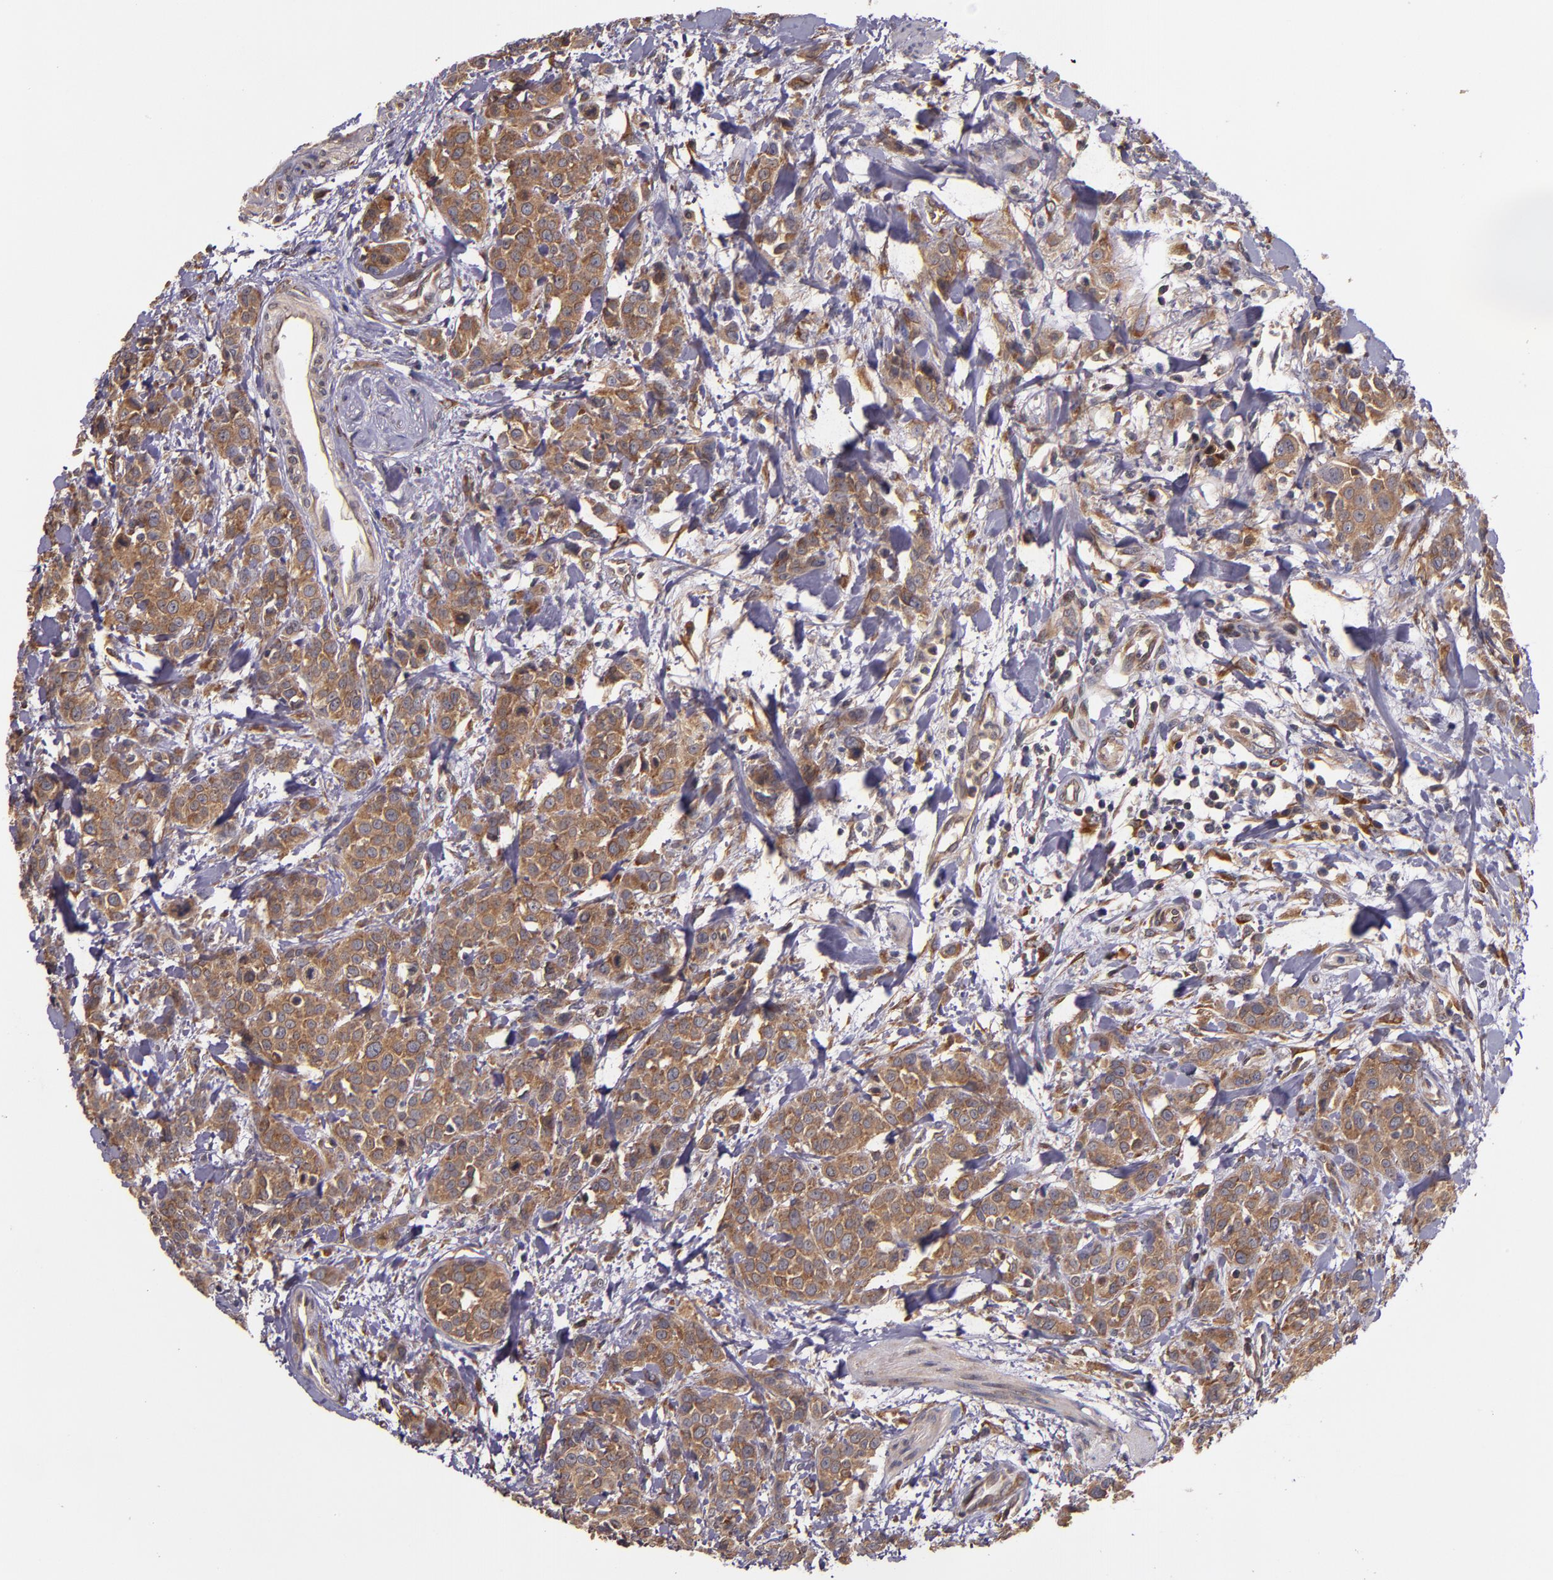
{"staining": {"intensity": "moderate", "quantity": ">75%", "location": "cytoplasmic/membranous"}, "tissue": "urothelial cancer", "cell_type": "Tumor cells", "image_type": "cancer", "snomed": [{"axis": "morphology", "description": "Urothelial carcinoma, High grade"}, {"axis": "topography", "description": "Urinary bladder"}], "caption": "The immunohistochemical stain highlights moderate cytoplasmic/membranous positivity in tumor cells of urothelial cancer tissue.", "gene": "PRAF2", "patient": {"sex": "male", "age": 56}}